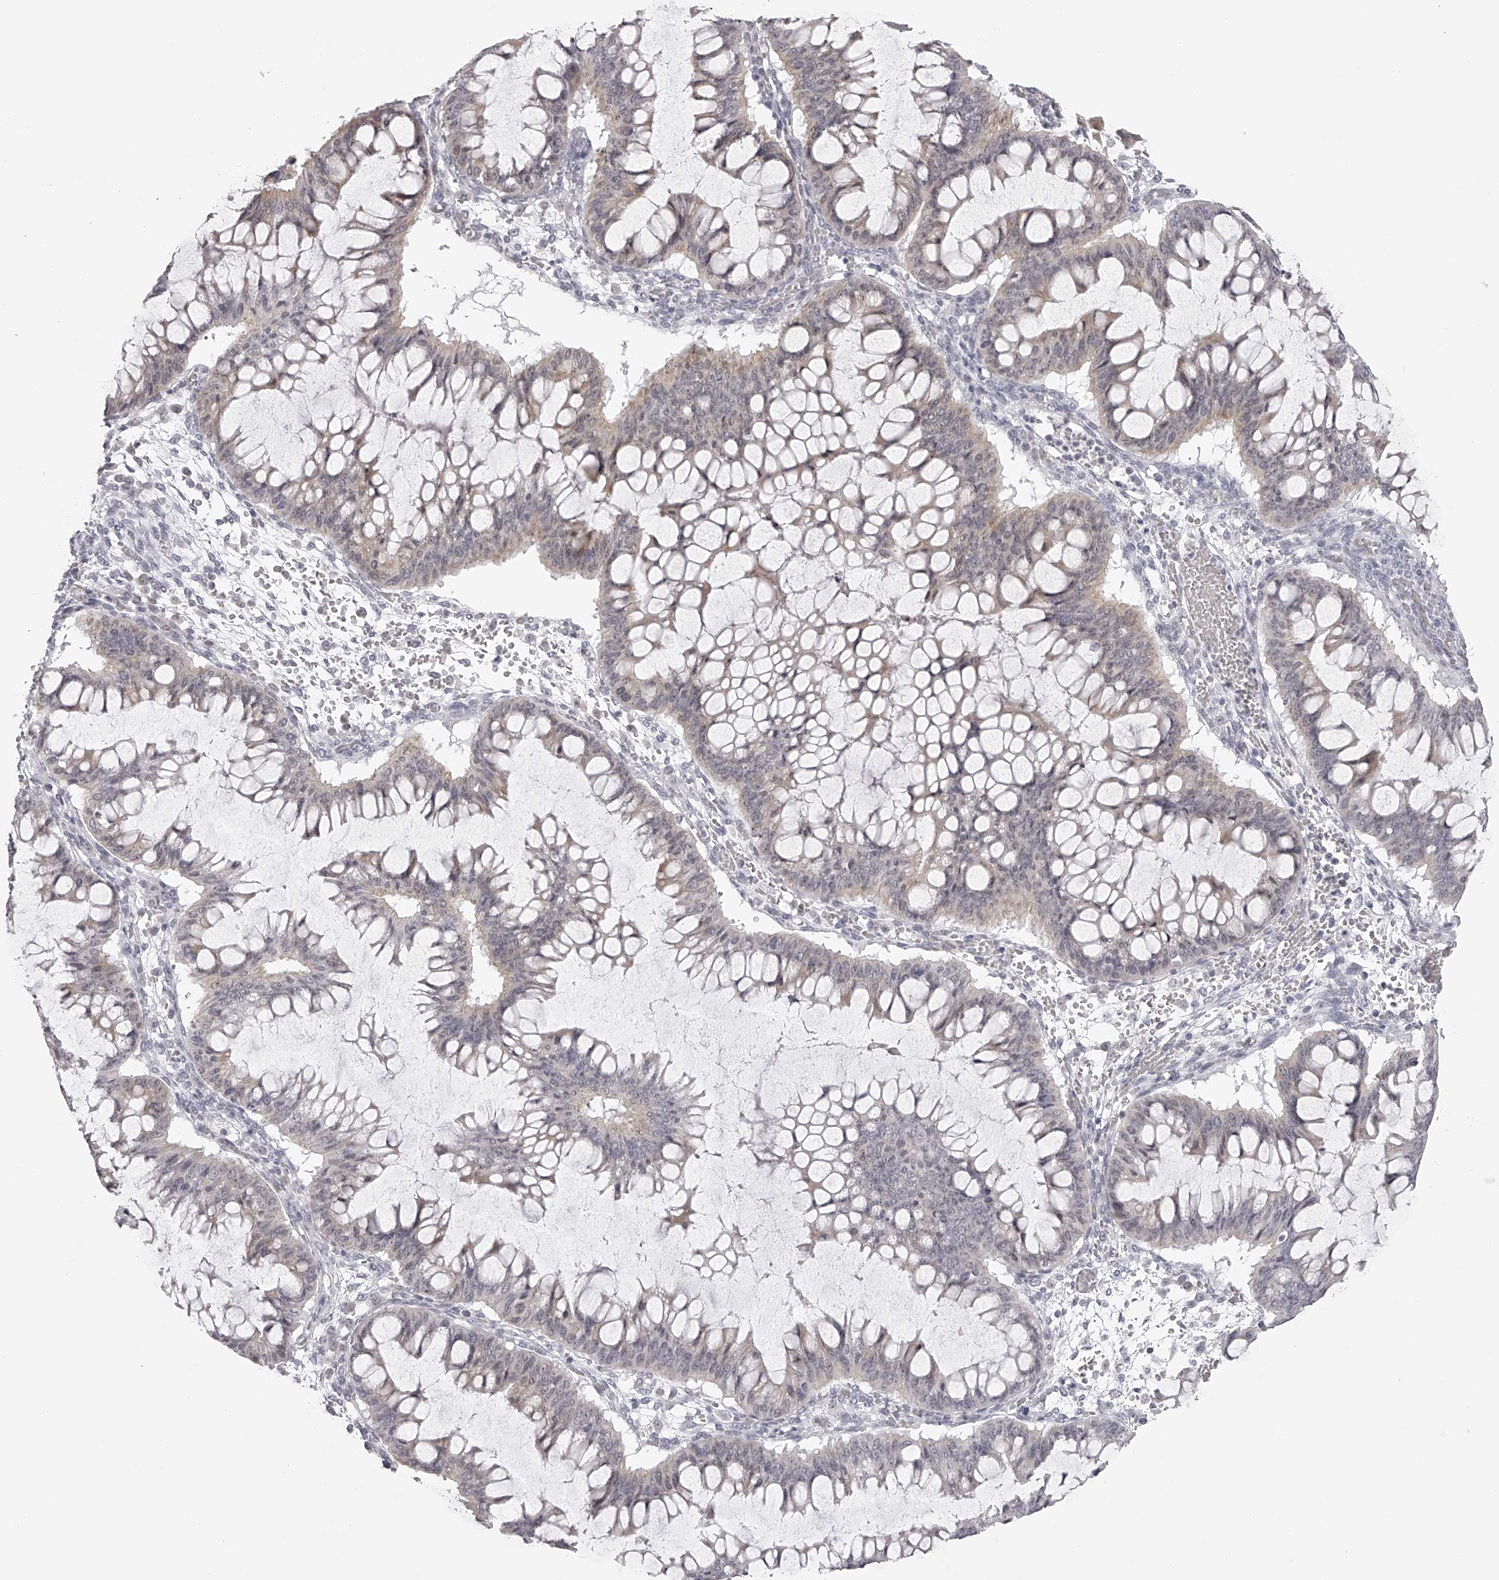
{"staining": {"intensity": "weak", "quantity": "<25%", "location": "cytoplasmic/membranous"}, "tissue": "ovarian cancer", "cell_type": "Tumor cells", "image_type": "cancer", "snomed": [{"axis": "morphology", "description": "Cystadenocarcinoma, mucinous, NOS"}, {"axis": "topography", "description": "Ovary"}], "caption": "An immunohistochemistry histopathology image of ovarian cancer (mucinous cystadenocarcinoma) is shown. There is no staining in tumor cells of ovarian cancer (mucinous cystadenocarcinoma).", "gene": "SEC11C", "patient": {"sex": "female", "age": 73}}